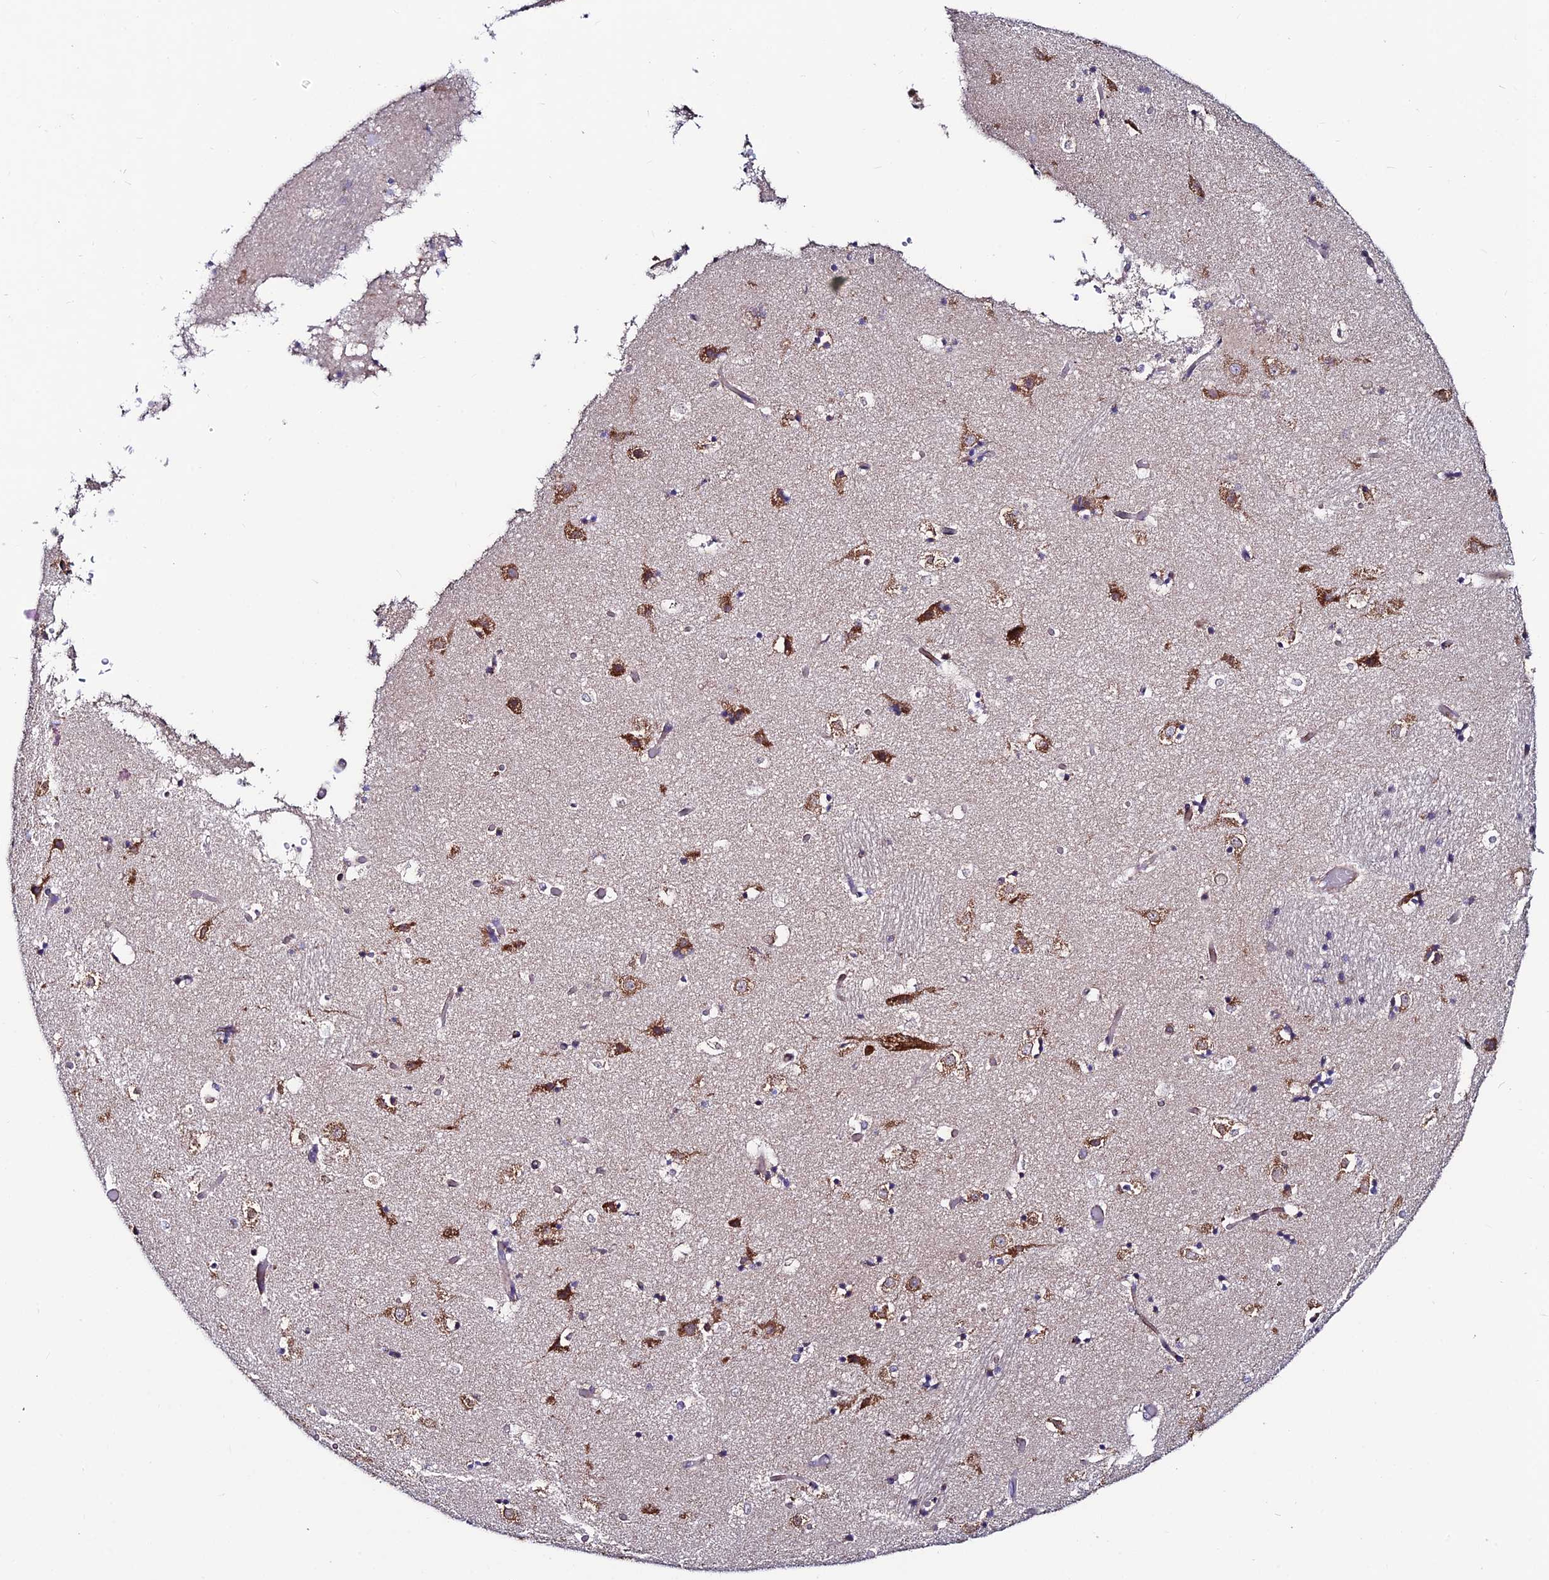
{"staining": {"intensity": "moderate", "quantity": "<25%", "location": "cytoplasmic/membranous"}, "tissue": "caudate", "cell_type": "Glial cells", "image_type": "normal", "snomed": [{"axis": "morphology", "description": "Normal tissue, NOS"}, {"axis": "topography", "description": "Lateral ventricle wall"}], "caption": "Protein staining of benign caudate shows moderate cytoplasmic/membranous positivity in approximately <25% of glial cells. The protein is stained brown, and the nuclei are stained in blue (DAB (3,3'-diaminobenzidine) IHC with brightfield microscopy, high magnification).", "gene": "EIF3K", "patient": {"sex": "female", "age": 52}}